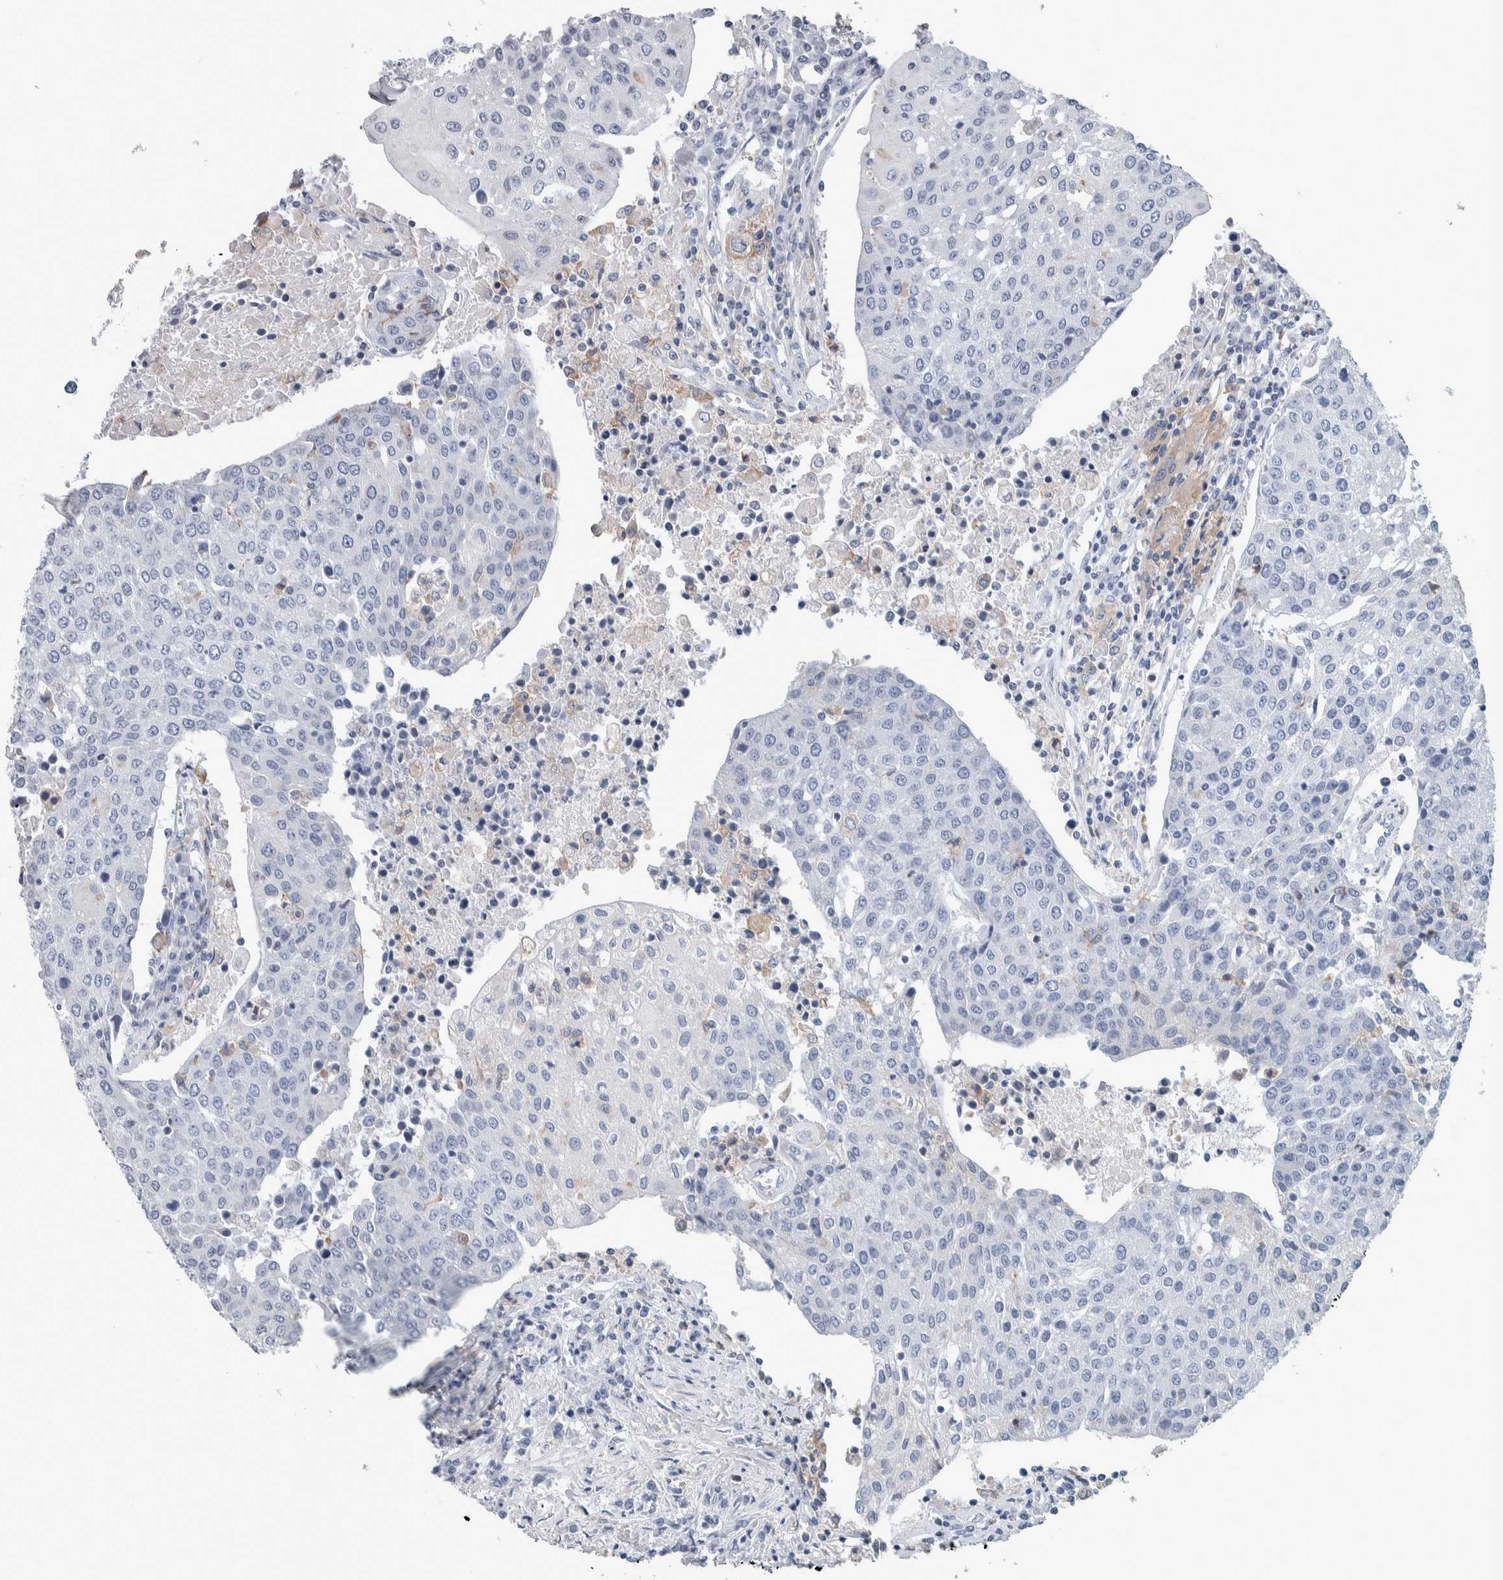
{"staining": {"intensity": "negative", "quantity": "none", "location": "none"}, "tissue": "urothelial cancer", "cell_type": "Tumor cells", "image_type": "cancer", "snomed": [{"axis": "morphology", "description": "Urothelial carcinoma, High grade"}, {"axis": "topography", "description": "Urinary bladder"}], "caption": "Micrograph shows no significant protein expression in tumor cells of urothelial cancer. The staining was performed using DAB (3,3'-diaminobenzidine) to visualize the protein expression in brown, while the nuclei were stained in blue with hematoxylin (Magnification: 20x).", "gene": "SKAP2", "patient": {"sex": "female", "age": 85}}